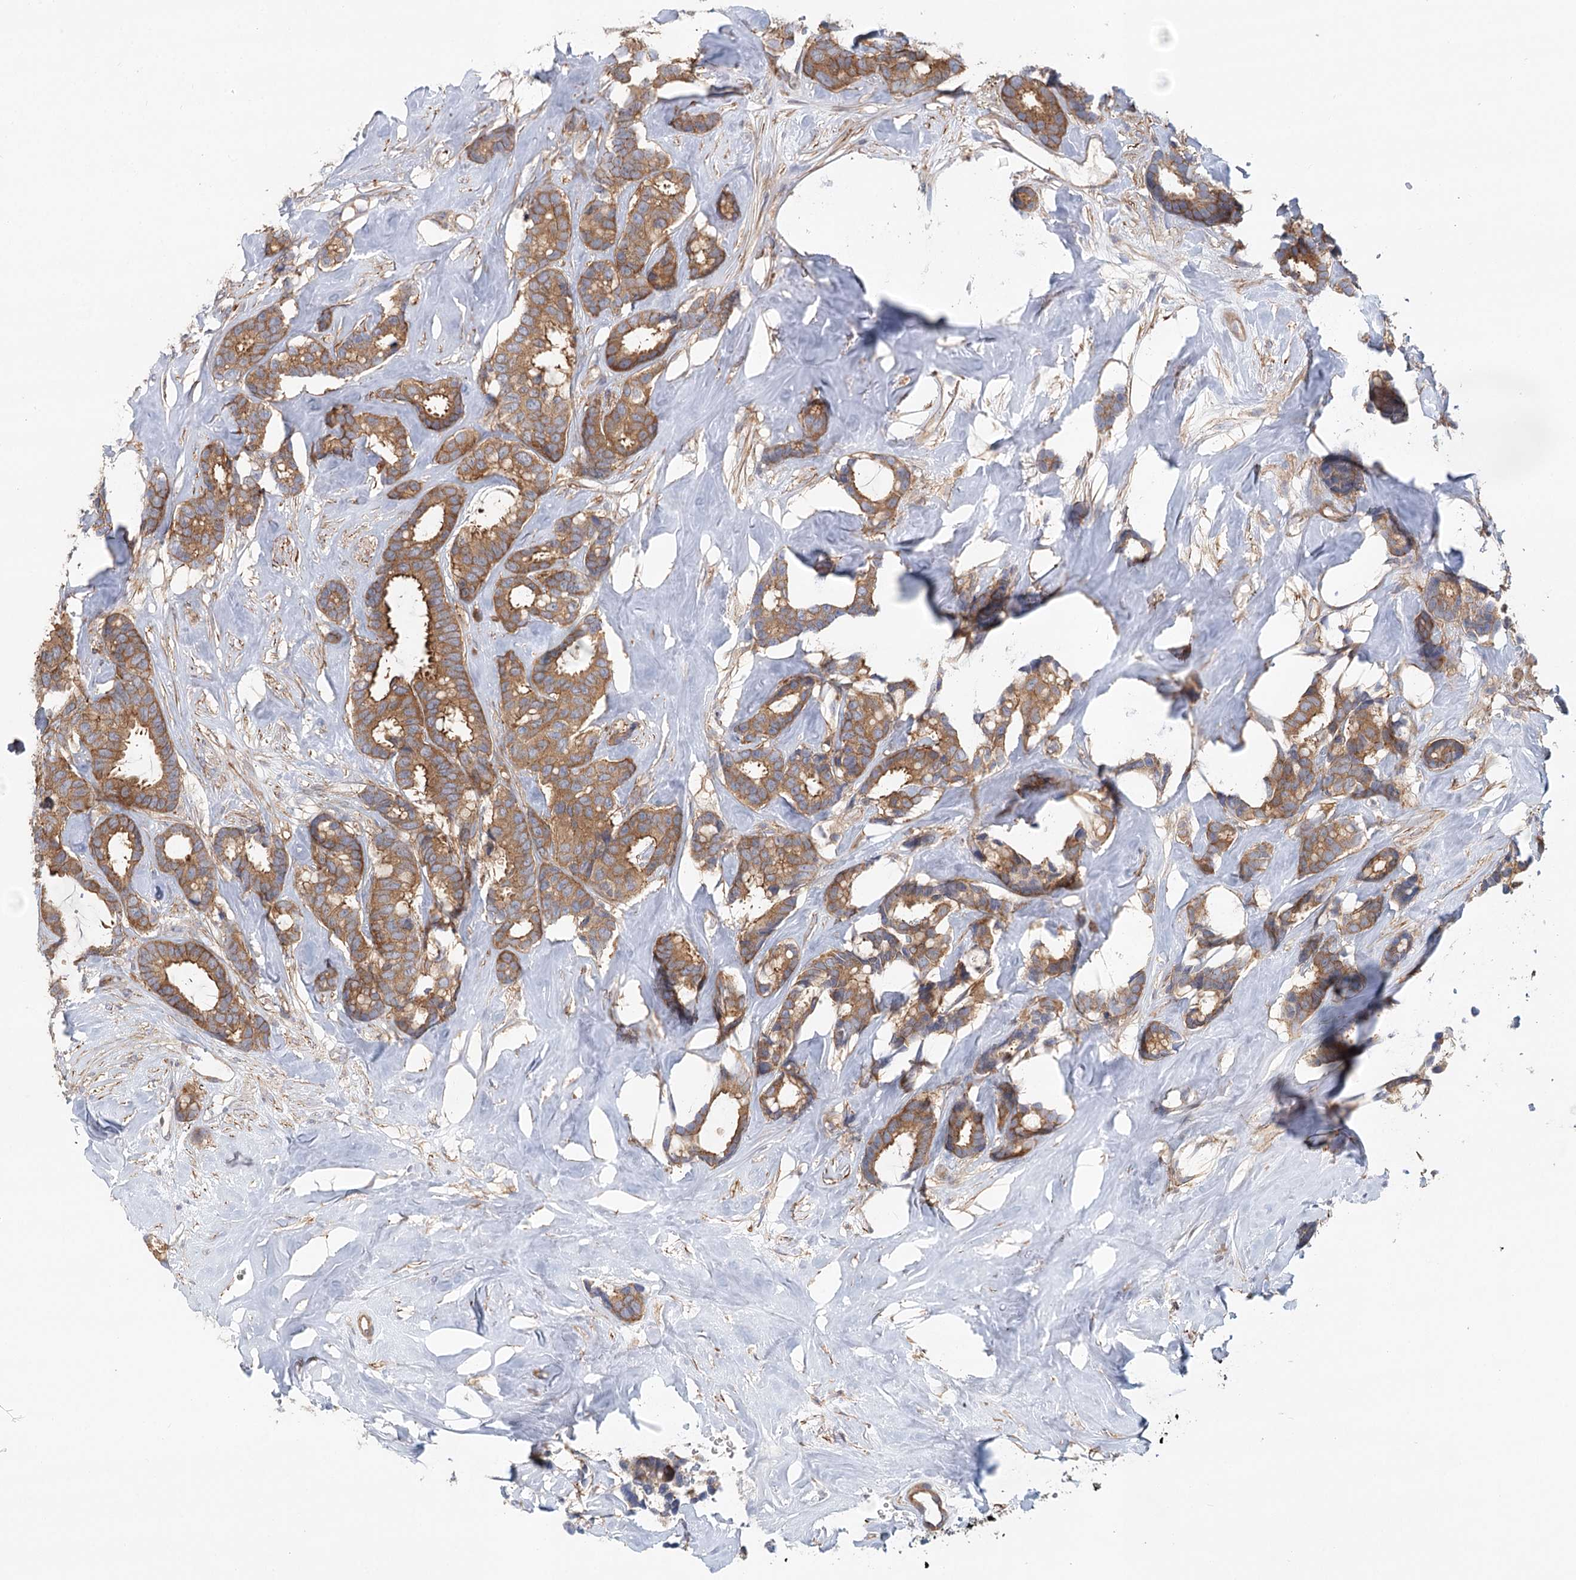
{"staining": {"intensity": "moderate", "quantity": ">75%", "location": "cytoplasmic/membranous"}, "tissue": "breast cancer", "cell_type": "Tumor cells", "image_type": "cancer", "snomed": [{"axis": "morphology", "description": "Duct carcinoma"}, {"axis": "topography", "description": "Breast"}], "caption": "Human breast invasive ductal carcinoma stained with a protein marker reveals moderate staining in tumor cells.", "gene": "UMPS", "patient": {"sex": "female", "age": 87}}